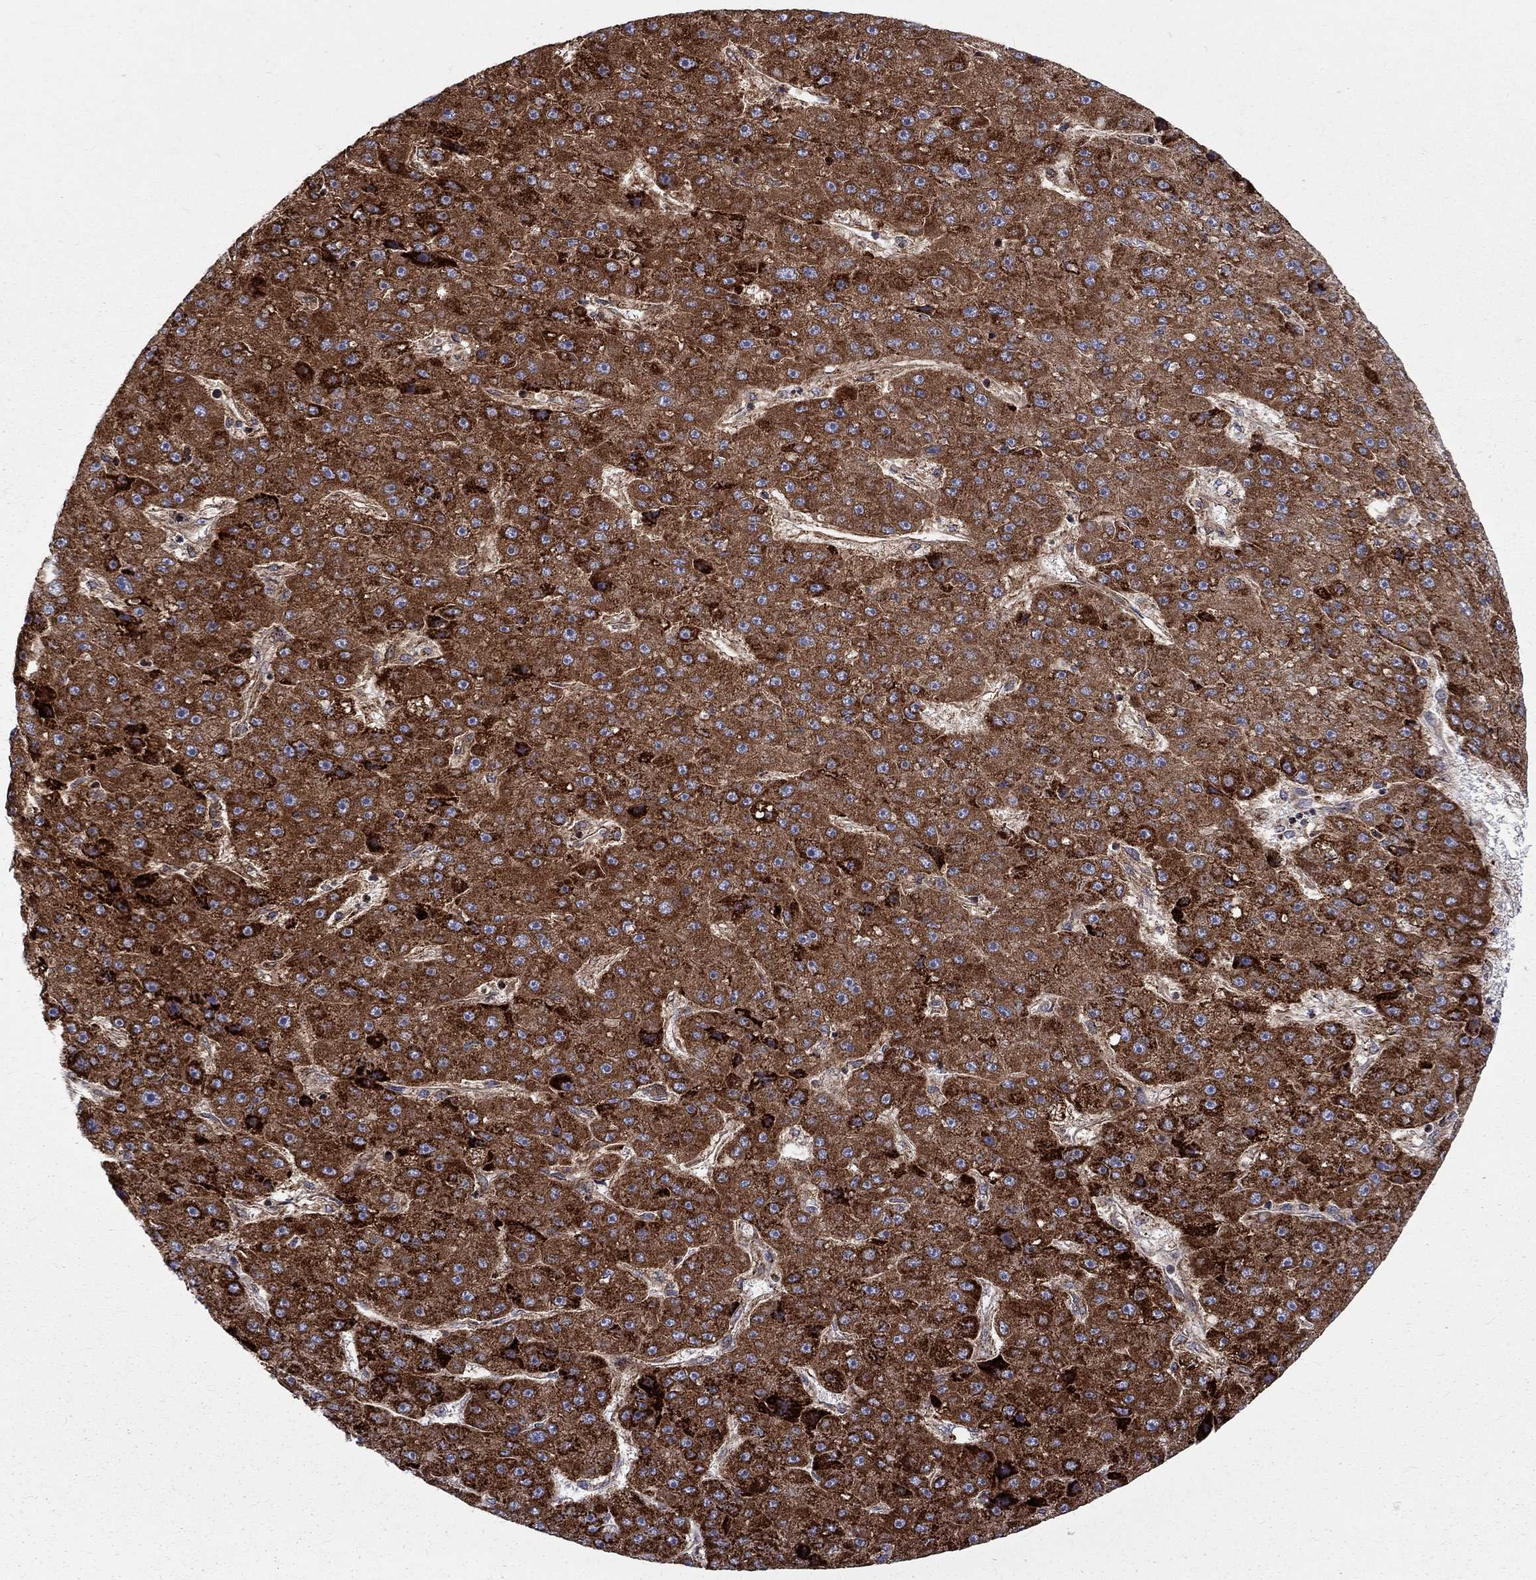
{"staining": {"intensity": "strong", "quantity": ">75%", "location": "cytoplasmic/membranous"}, "tissue": "liver cancer", "cell_type": "Tumor cells", "image_type": "cancer", "snomed": [{"axis": "morphology", "description": "Carcinoma, Hepatocellular, NOS"}, {"axis": "topography", "description": "Liver"}], "caption": "Liver hepatocellular carcinoma was stained to show a protein in brown. There is high levels of strong cytoplasmic/membranous staining in approximately >75% of tumor cells.", "gene": "ALDH1B1", "patient": {"sex": "male", "age": 67}}